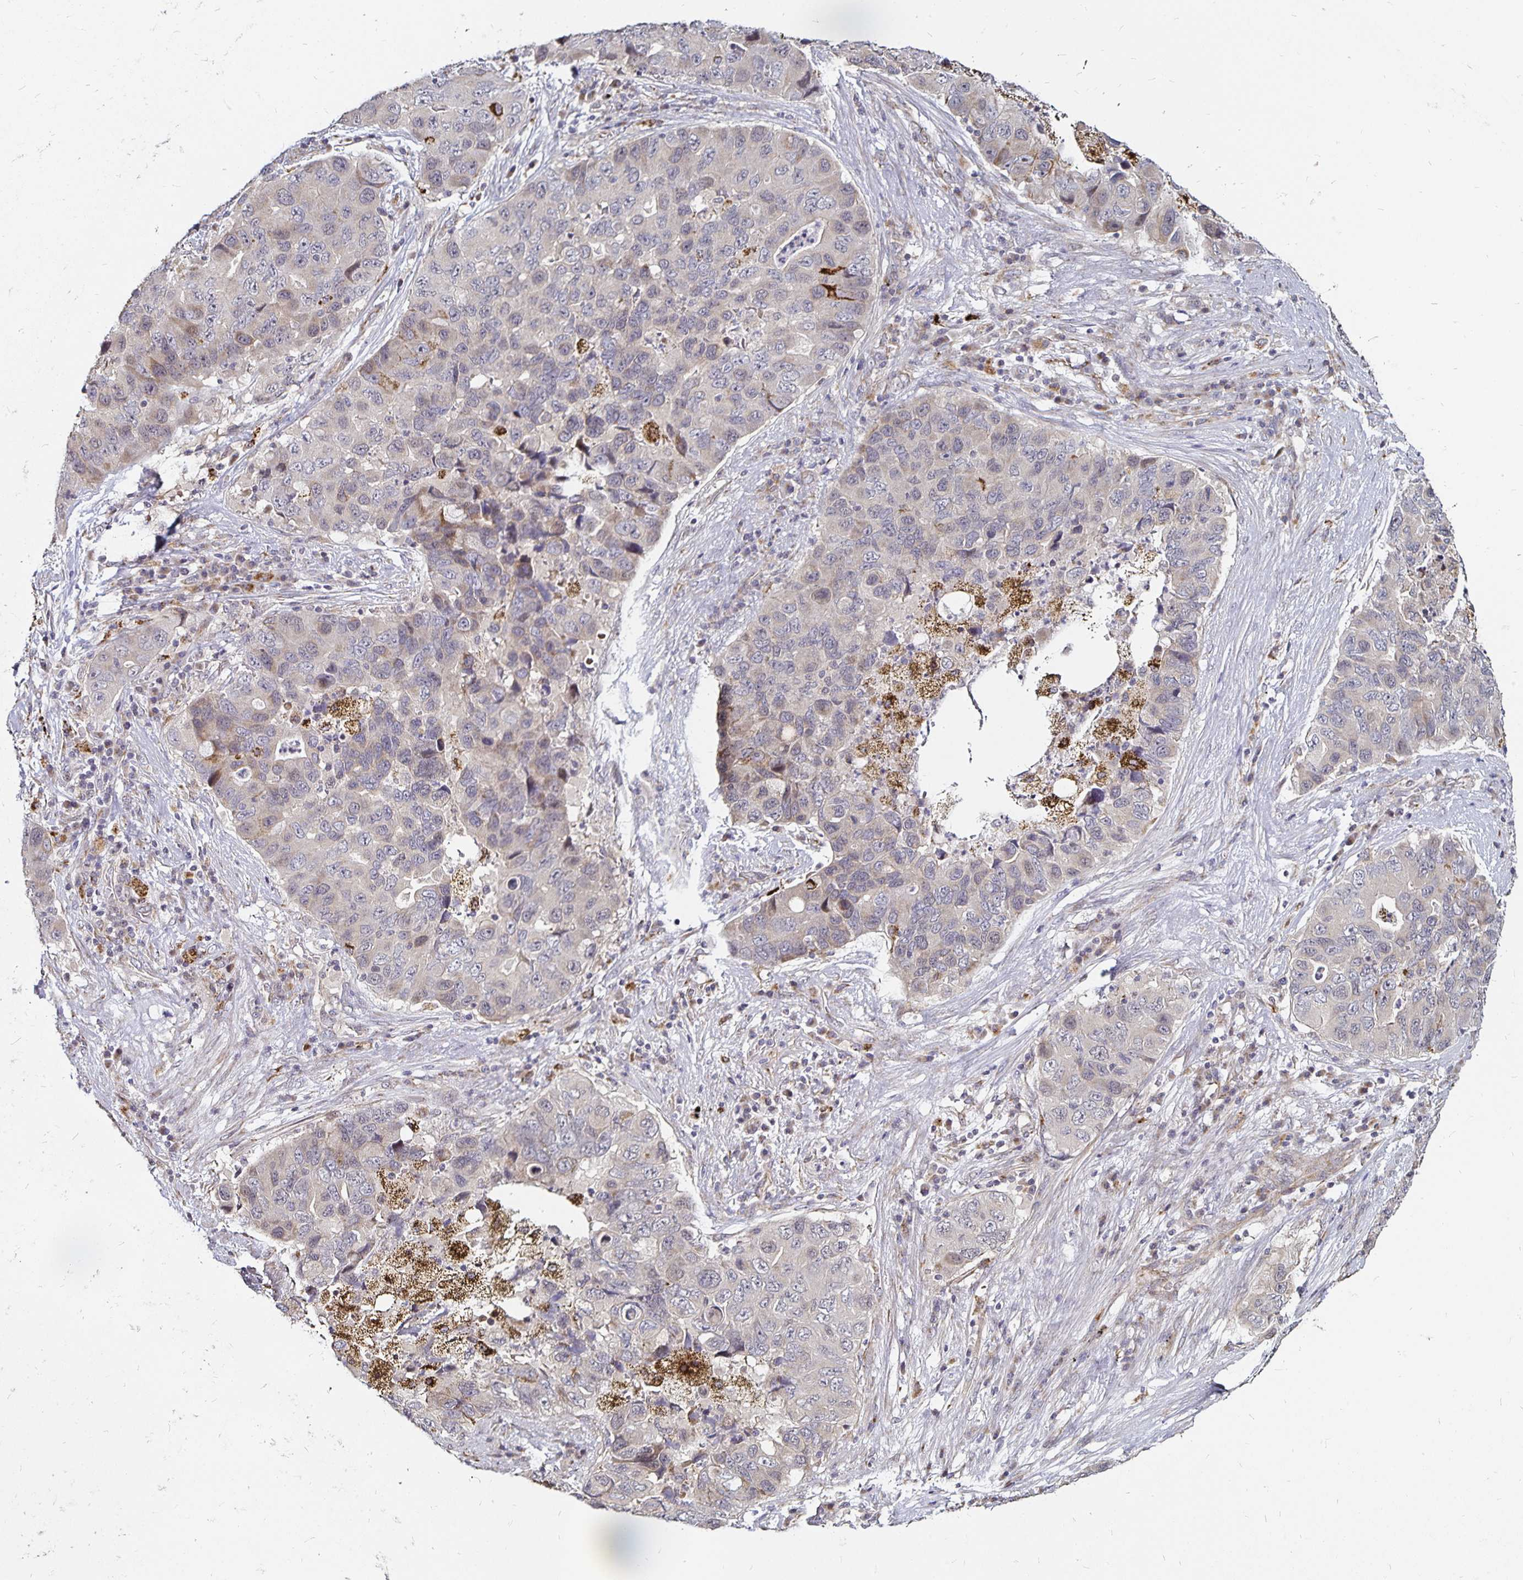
{"staining": {"intensity": "negative", "quantity": "none", "location": "none"}, "tissue": "lung cancer", "cell_type": "Tumor cells", "image_type": "cancer", "snomed": [{"axis": "morphology", "description": "Adenocarcinoma, NOS"}, {"axis": "morphology", "description": "Adenocarcinoma, metastatic, NOS"}, {"axis": "topography", "description": "Lymph node"}, {"axis": "topography", "description": "Lung"}], "caption": "A photomicrograph of lung adenocarcinoma stained for a protein demonstrates no brown staining in tumor cells. Nuclei are stained in blue.", "gene": "CYP27A1", "patient": {"sex": "female", "age": 54}}